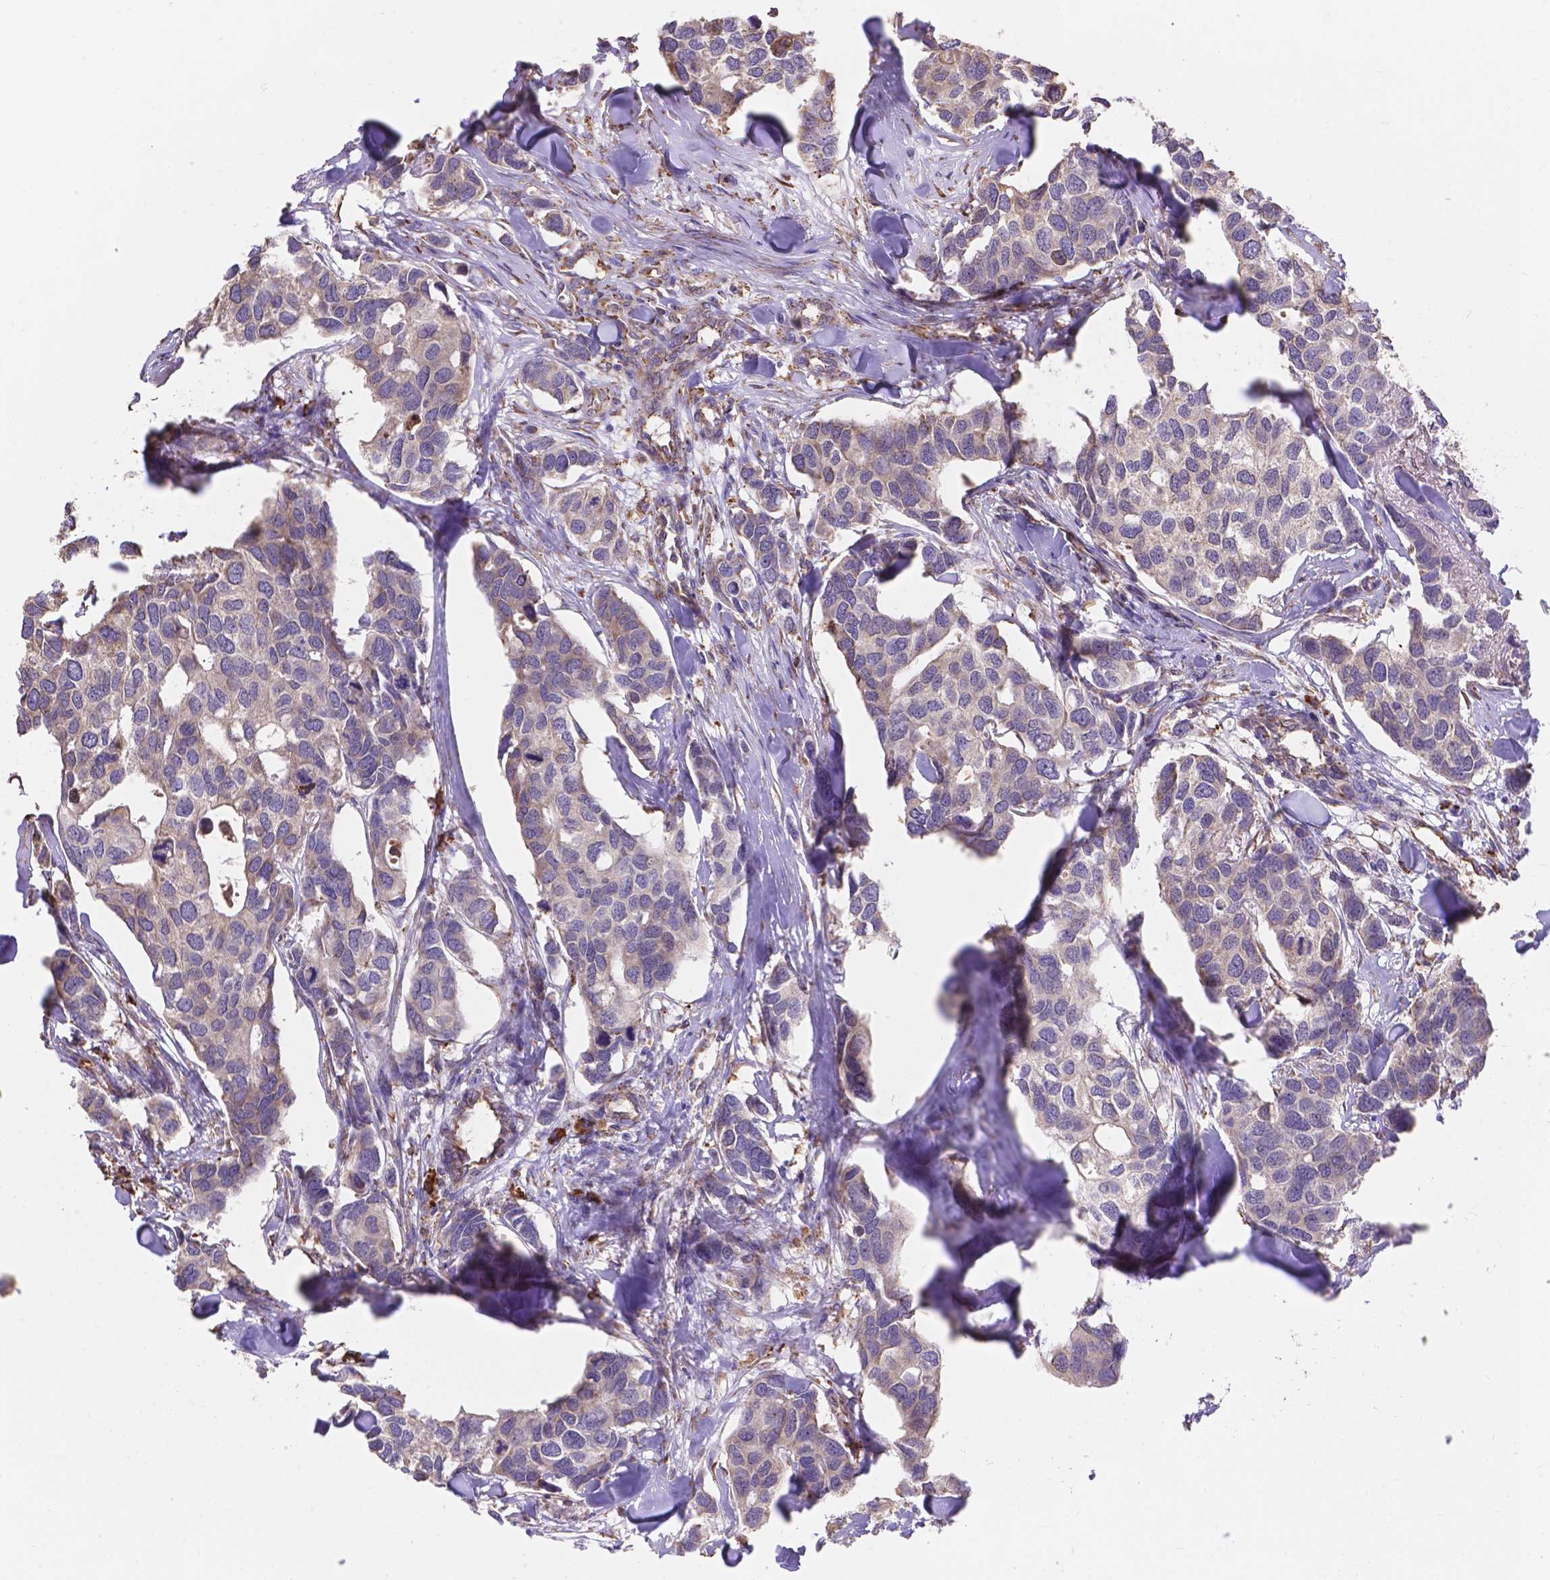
{"staining": {"intensity": "negative", "quantity": "none", "location": "none"}, "tissue": "breast cancer", "cell_type": "Tumor cells", "image_type": "cancer", "snomed": [{"axis": "morphology", "description": "Duct carcinoma"}, {"axis": "topography", "description": "Breast"}], "caption": "Immunohistochemical staining of breast infiltrating ductal carcinoma shows no significant expression in tumor cells.", "gene": "IPO11", "patient": {"sex": "female", "age": 83}}